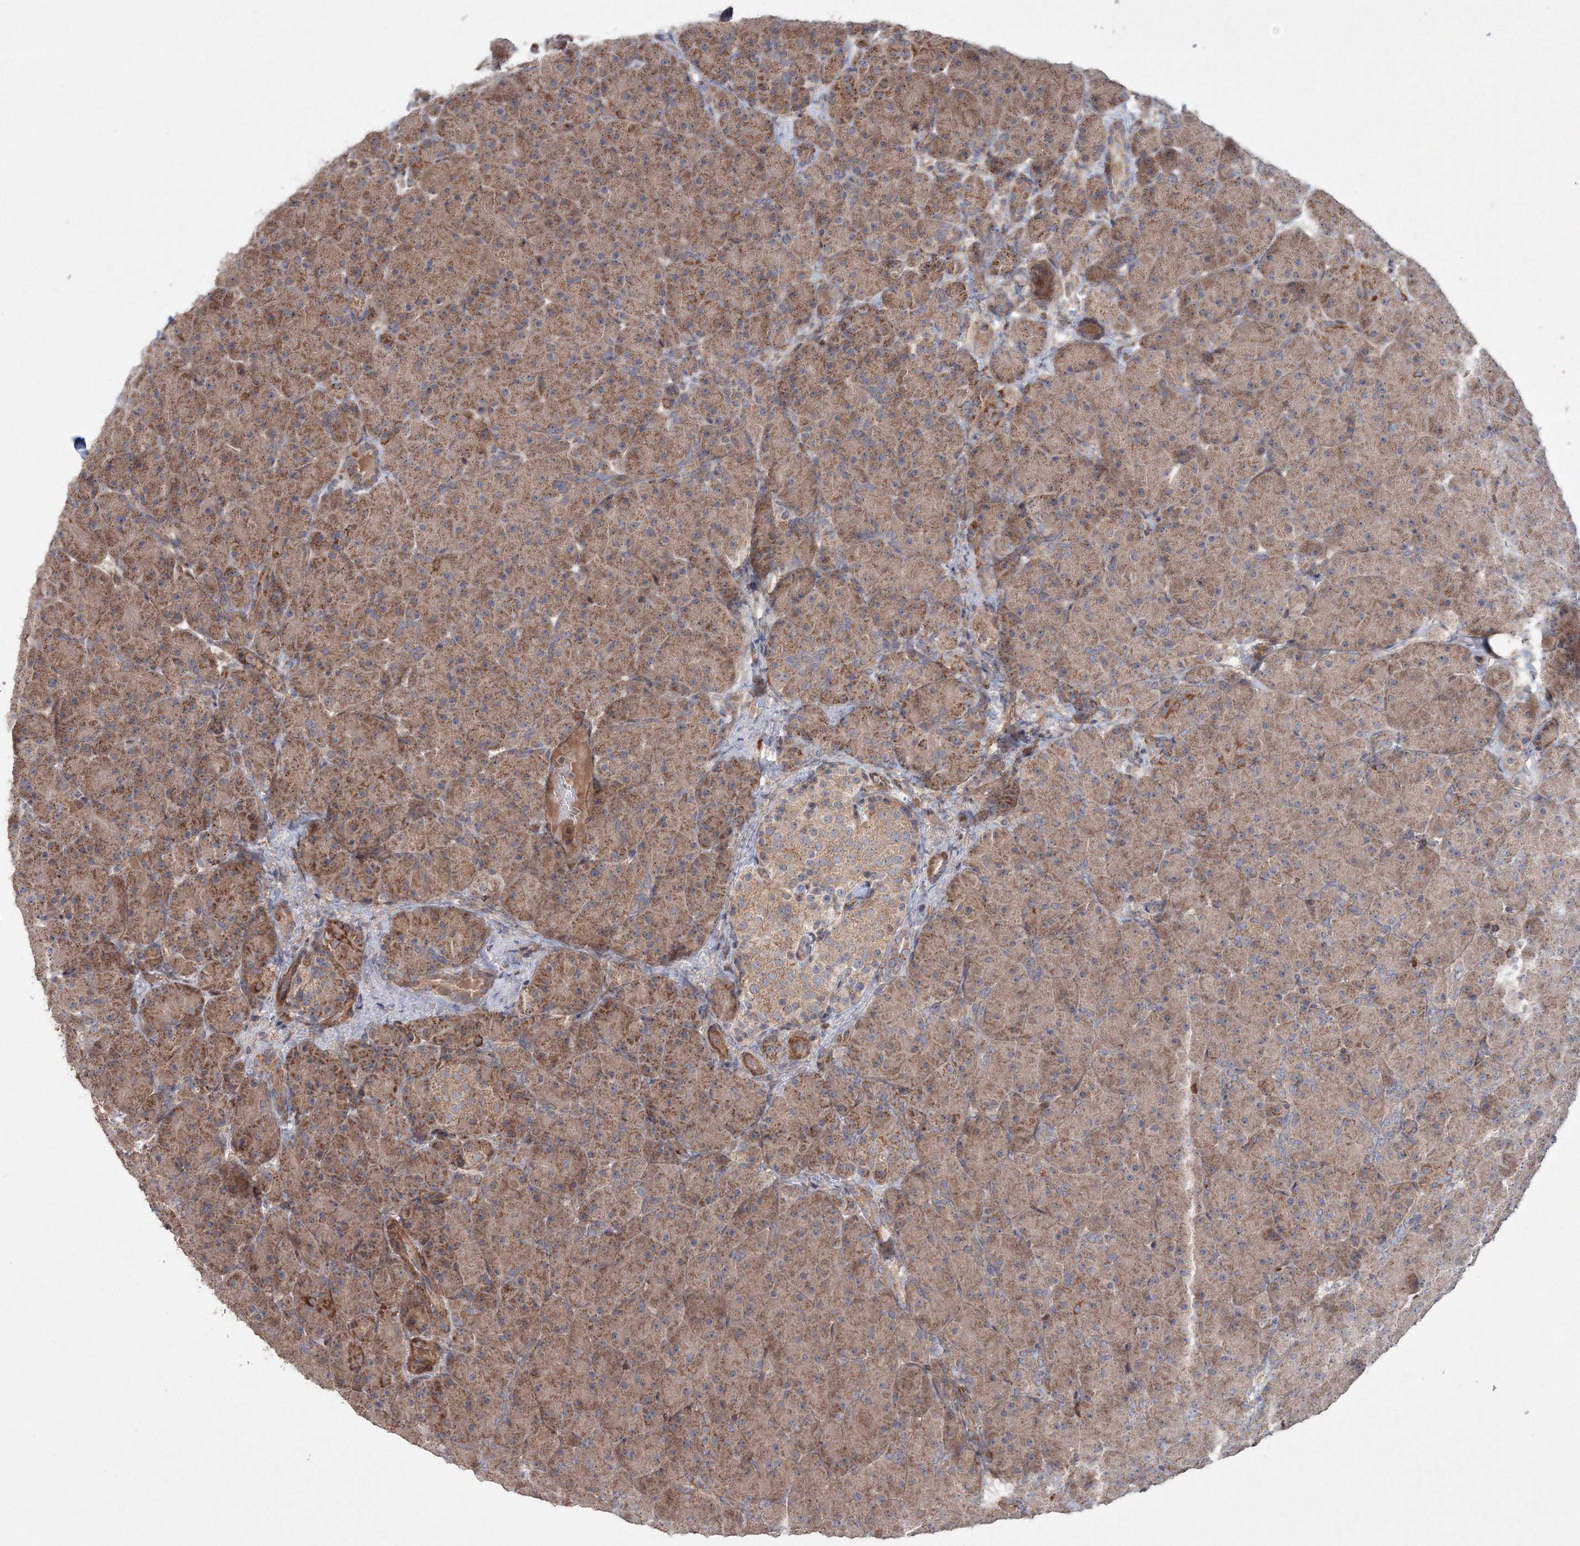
{"staining": {"intensity": "moderate", "quantity": ">75%", "location": "cytoplasmic/membranous"}, "tissue": "pancreas", "cell_type": "Exocrine glandular cells", "image_type": "normal", "snomed": [{"axis": "morphology", "description": "Normal tissue, NOS"}, {"axis": "topography", "description": "Pancreas"}], "caption": "This is a histology image of immunohistochemistry staining of normal pancreas, which shows moderate staining in the cytoplasmic/membranous of exocrine glandular cells.", "gene": "NOA1", "patient": {"sex": "male", "age": 66}}